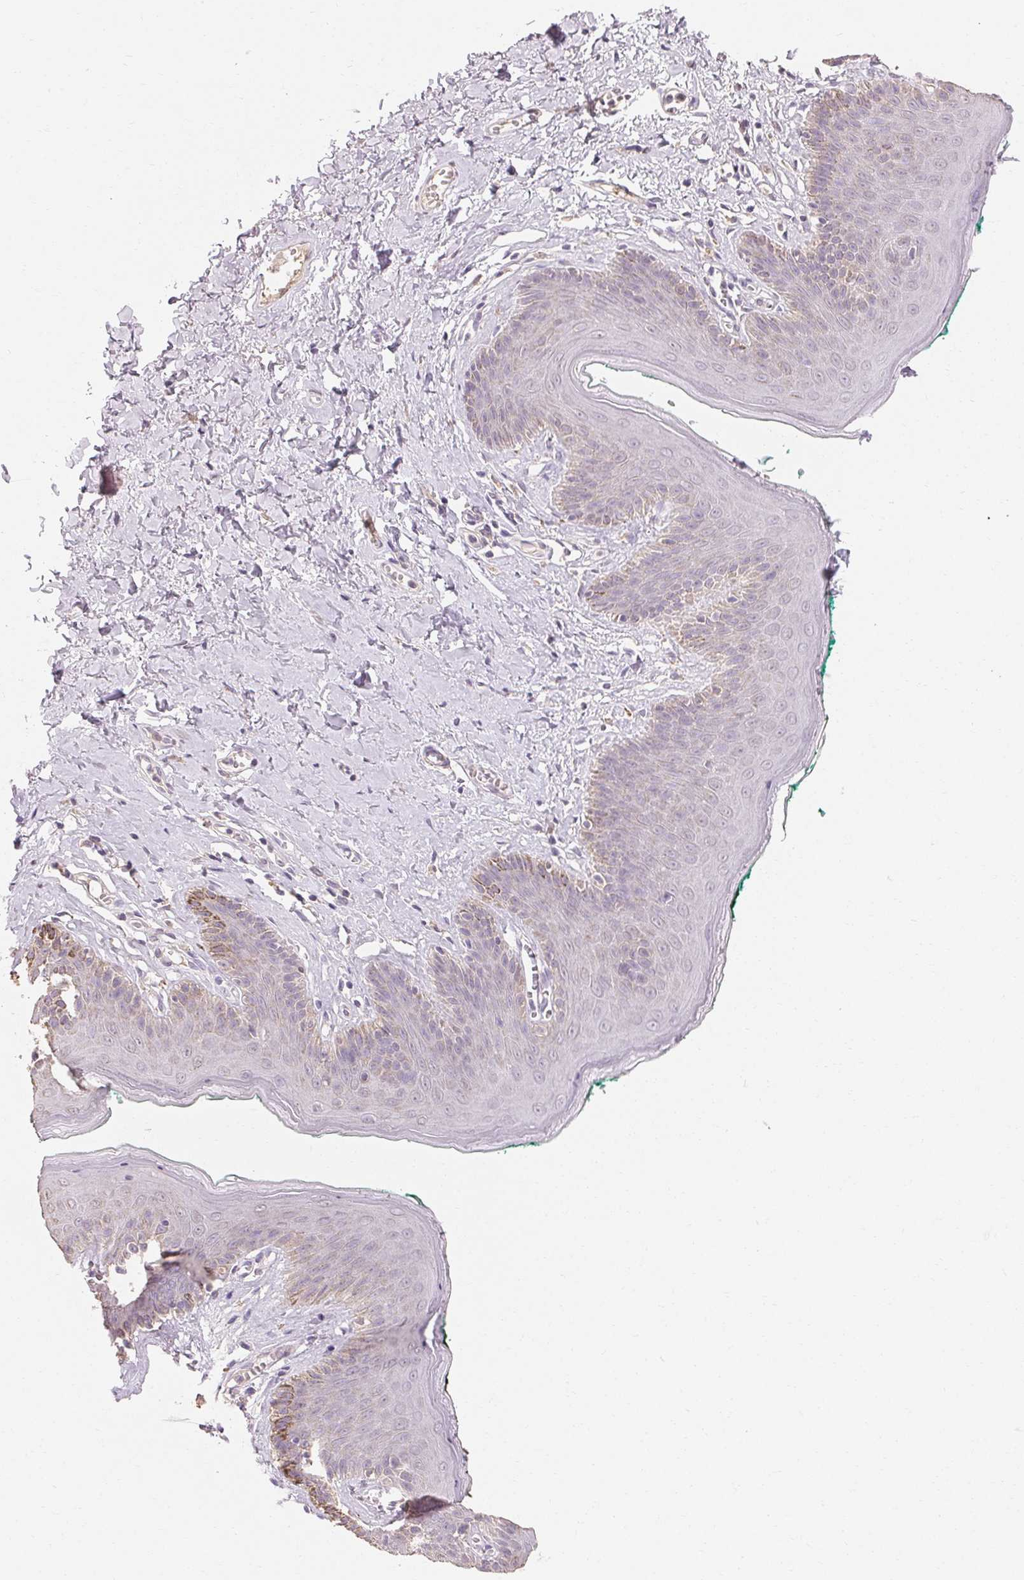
{"staining": {"intensity": "moderate", "quantity": "<25%", "location": "cytoplasmic/membranous"}, "tissue": "skin", "cell_type": "Epidermal cells", "image_type": "normal", "snomed": [{"axis": "morphology", "description": "Normal tissue, NOS"}, {"axis": "topography", "description": "Vulva"}, {"axis": "topography", "description": "Peripheral nerve tissue"}], "caption": "High-power microscopy captured an immunohistochemistry image of unremarkable skin, revealing moderate cytoplasmic/membranous staining in about <25% of epidermal cells.", "gene": "MAP7D2", "patient": {"sex": "female", "age": 66}}